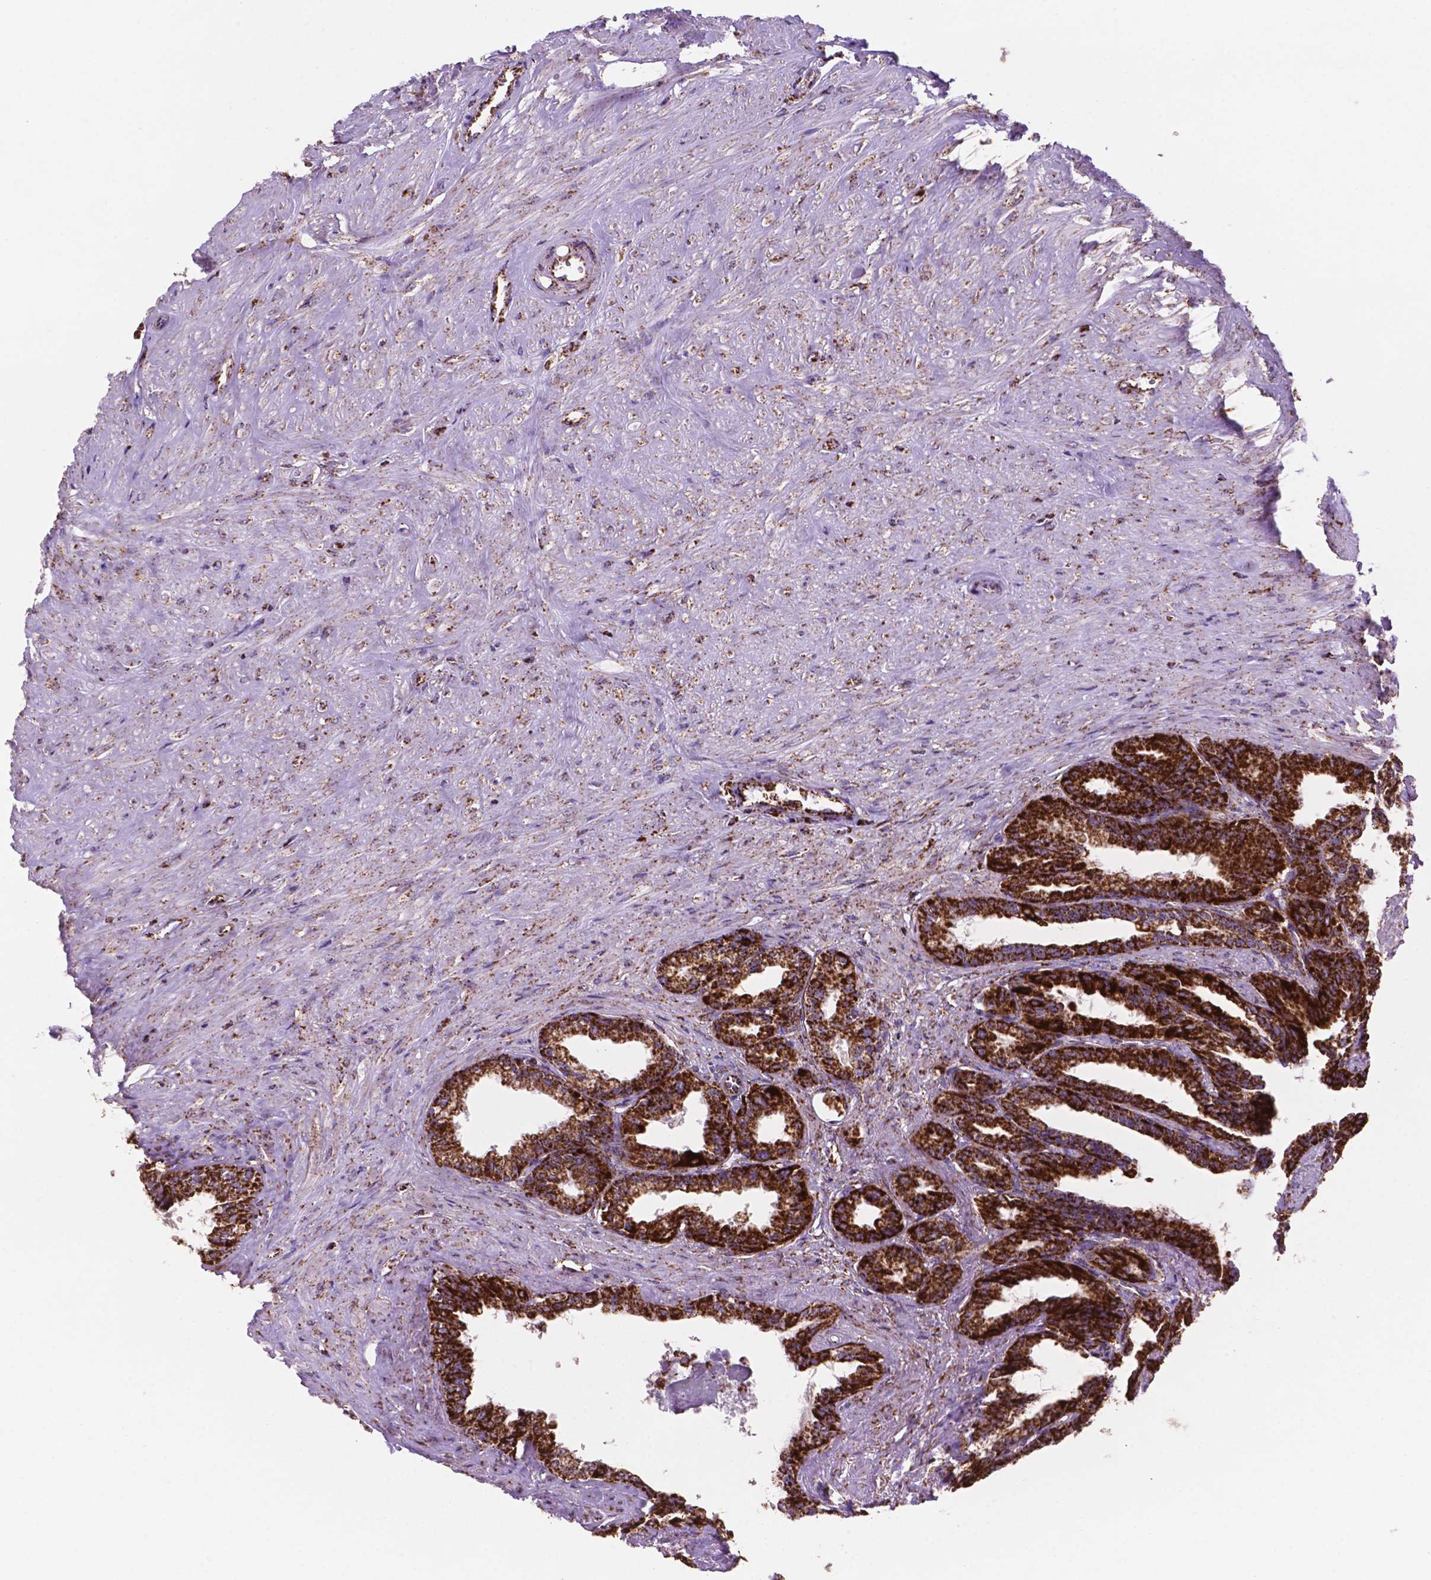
{"staining": {"intensity": "strong", "quantity": ">75%", "location": "cytoplasmic/membranous"}, "tissue": "seminal vesicle", "cell_type": "Glandular cells", "image_type": "normal", "snomed": [{"axis": "morphology", "description": "Normal tissue, NOS"}, {"axis": "morphology", "description": "Urothelial carcinoma, NOS"}, {"axis": "topography", "description": "Urinary bladder"}, {"axis": "topography", "description": "Seminal veicle"}], "caption": "Immunohistochemistry (IHC) of unremarkable human seminal vesicle reveals high levels of strong cytoplasmic/membranous expression in approximately >75% of glandular cells.", "gene": "HSPD1", "patient": {"sex": "male", "age": 76}}